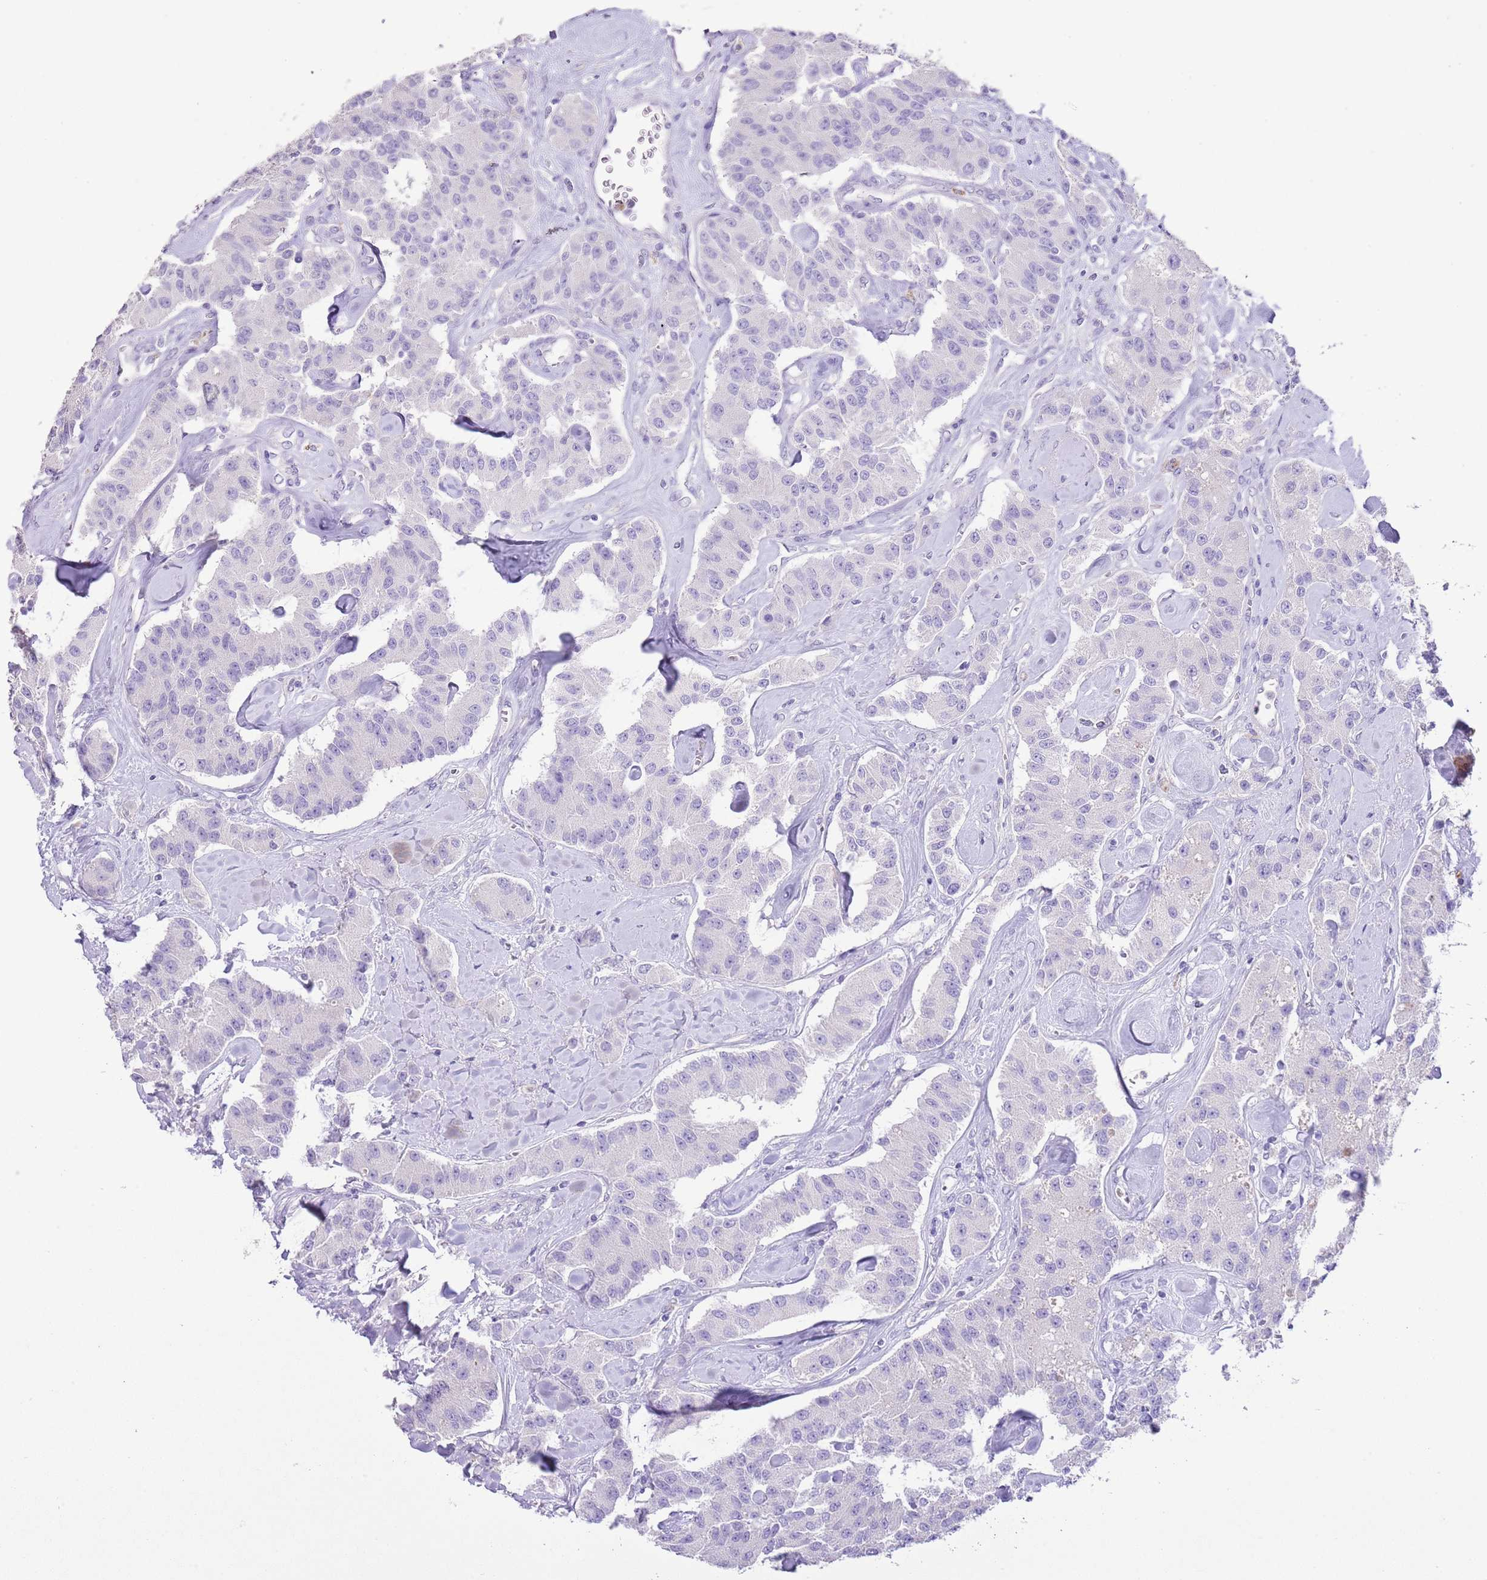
{"staining": {"intensity": "negative", "quantity": "none", "location": "none"}, "tissue": "carcinoid", "cell_type": "Tumor cells", "image_type": "cancer", "snomed": [{"axis": "morphology", "description": "Carcinoid, malignant, NOS"}, {"axis": "topography", "description": "Pancreas"}], "caption": "The micrograph demonstrates no staining of tumor cells in carcinoid.", "gene": "OR2Z1", "patient": {"sex": "male", "age": 41}}